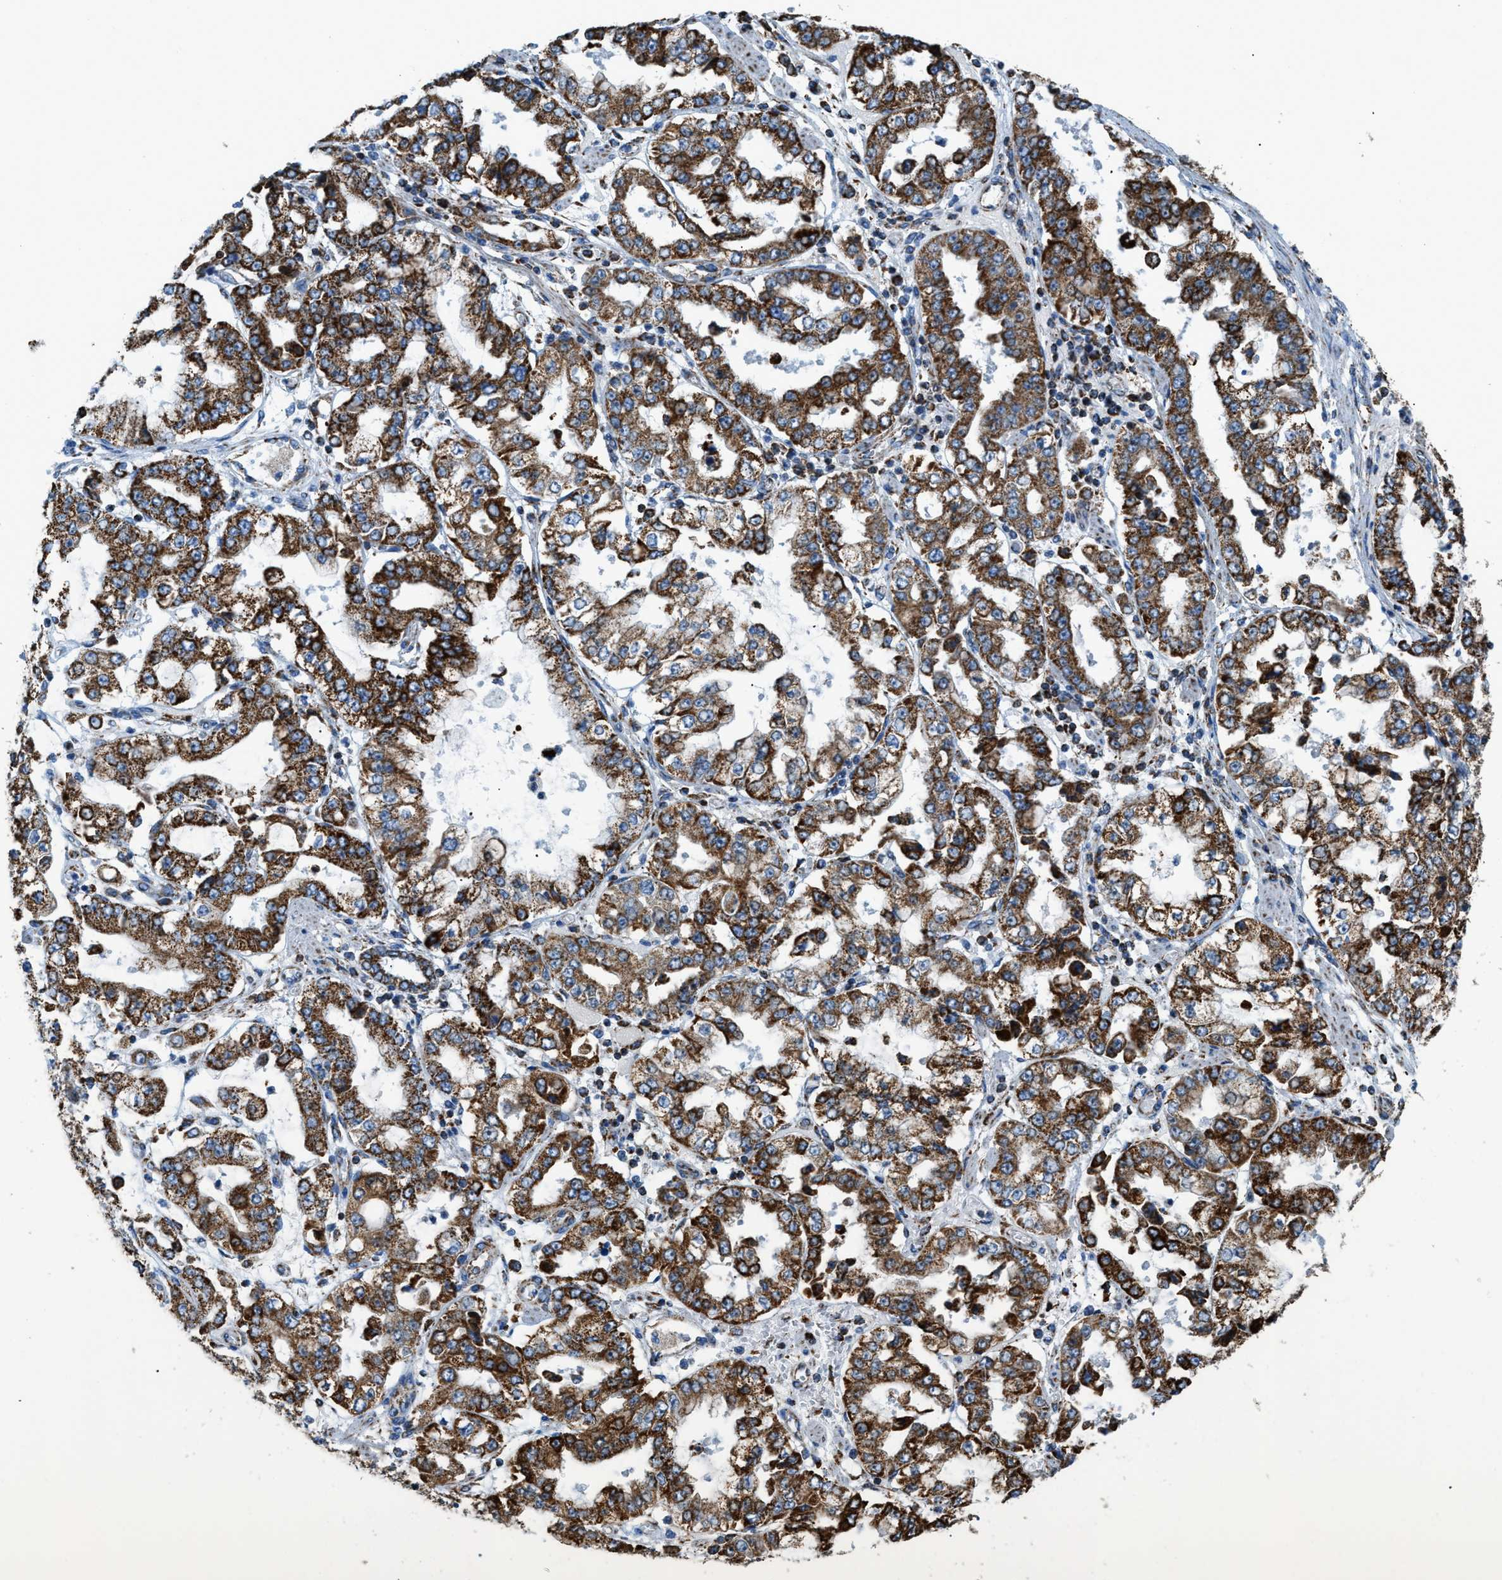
{"staining": {"intensity": "strong", "quantity": ">75%", "location": "cytoplasmic/membranous"}, "tissue": "stomach cancer", "cell_type": "Tumor cells", "image_type": "cancer", "snomed": [{"axis": "morphology", "description": "Adenocarcinoma, NOS"}, {"axis": "topography", "description": "Stomach"}], "caption": "Tumor cells display high levels of strong cytoplasmic/membranous positivity in about >75% of cells in stomach cancer (adenocarcinoma).", "gene": "ETFB", "patient": {"sex": "male", "age": 76}}